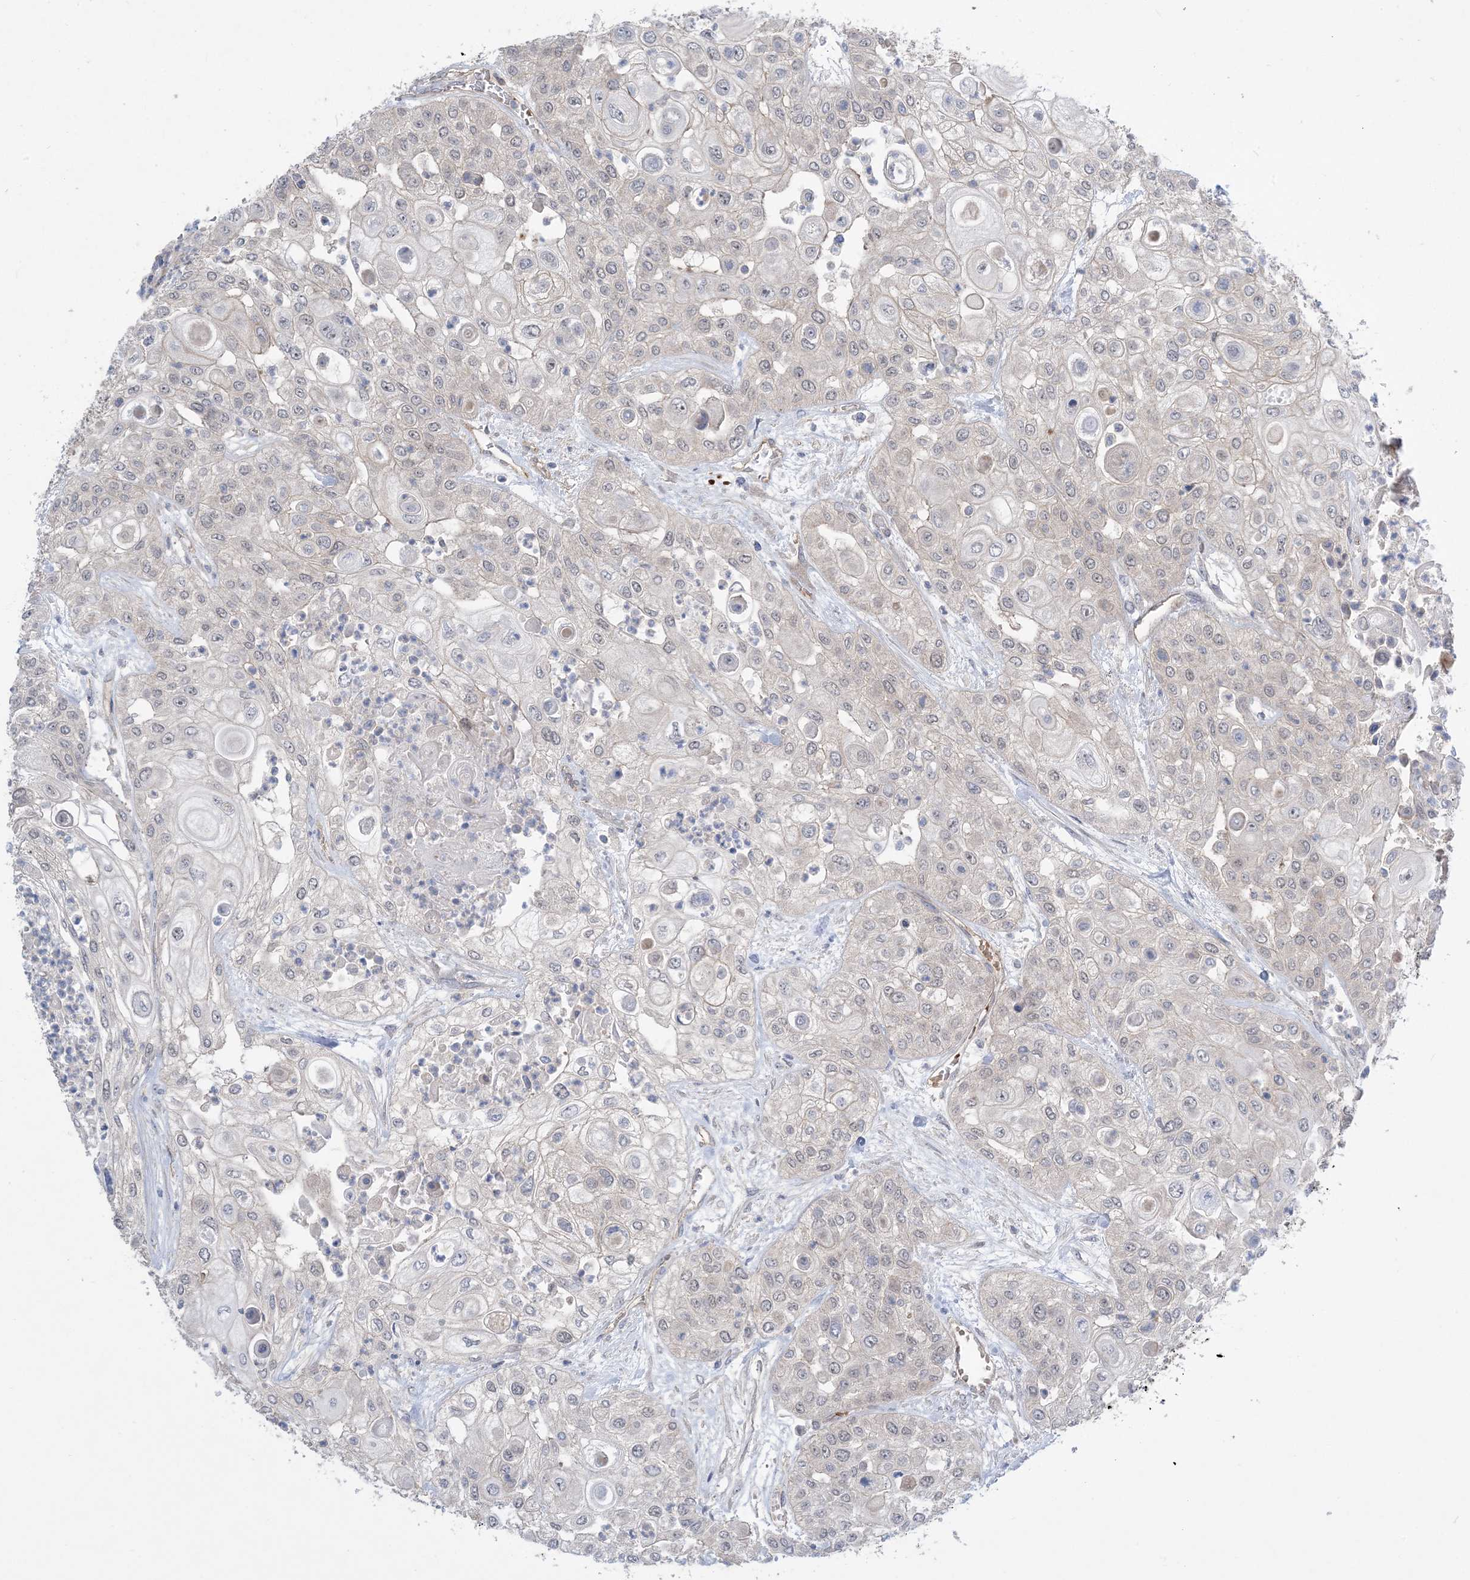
{"staining": {"intensity": "negative", "quantity": "none", "location": "none"}, "tissue": "urothelial cancer", "cell_type": "Tumor cells", "image_type": "cancer", "snomed": [{"axis": "morphology", "description": "Urothelial carcinoma, High grade"}, {"axis": "topography", "description": "Urinary bladder"}], "caption": "Immunohistochemical staining of human urothelial cancer shows no significant positivity in tumor cells.", "gene": "AOC1", "patient": {"sex": "female", "age": 79}}